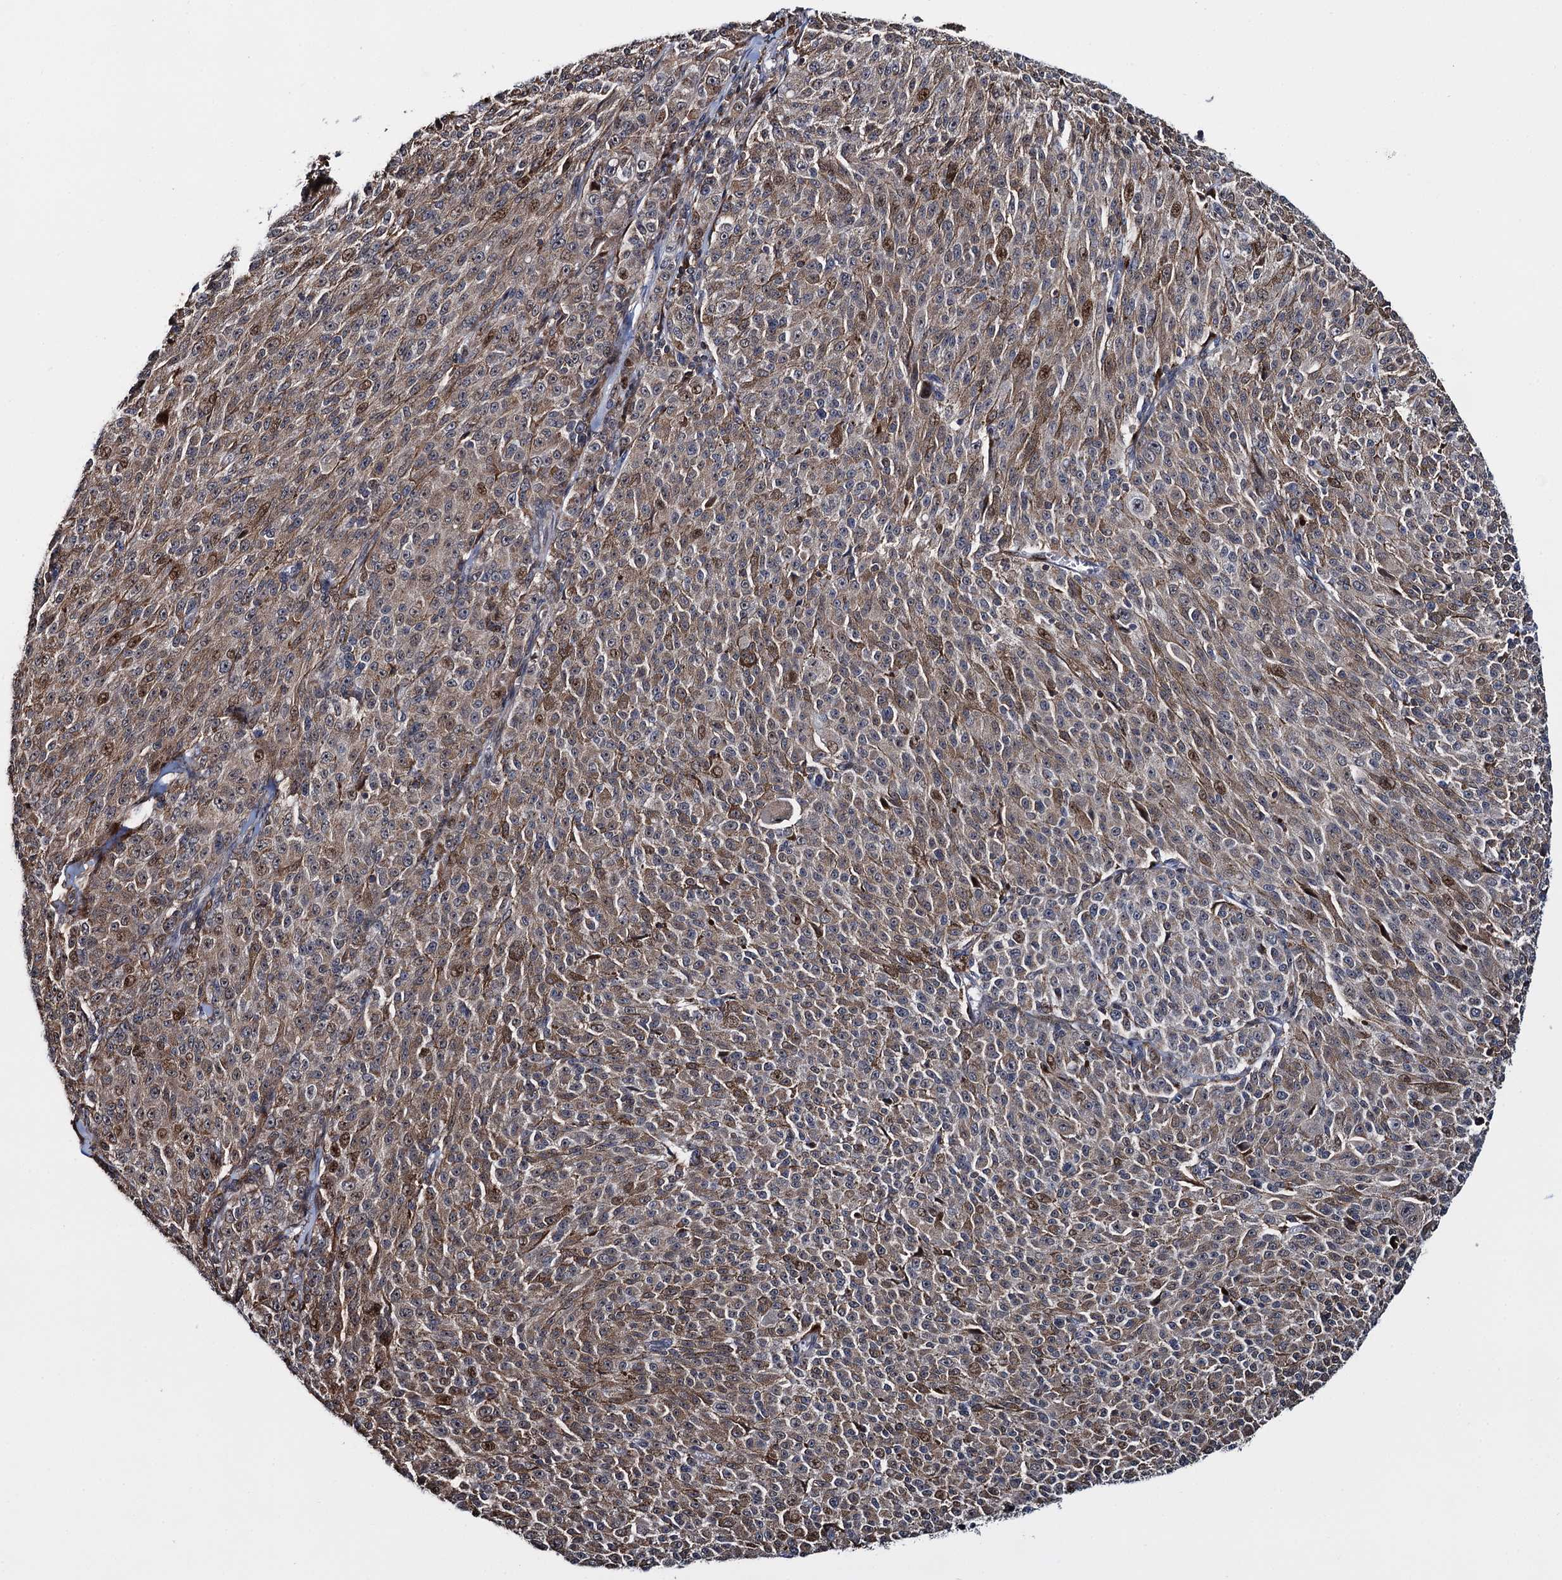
{"staining": {"intensity": "weak", "quantity": "25%-75%", "location": "cytoplasmic/membranous"}, "tissue": "melanoma", "cell_type": "Tumor cells", "image_type": "cancer", "snomed": [{"axis": "morphology", "description": "Malignant melanoma, NOS"}, {"axis": "topography", "description": "Skin"}], "caption": "Weak cytoplasmic/membranous protein staining is appreciated in about 25%-75% of tumor cells in malignant melanoma.", "gene": "CCDC102A", "patient": {"sex": "female", "age": 52}}